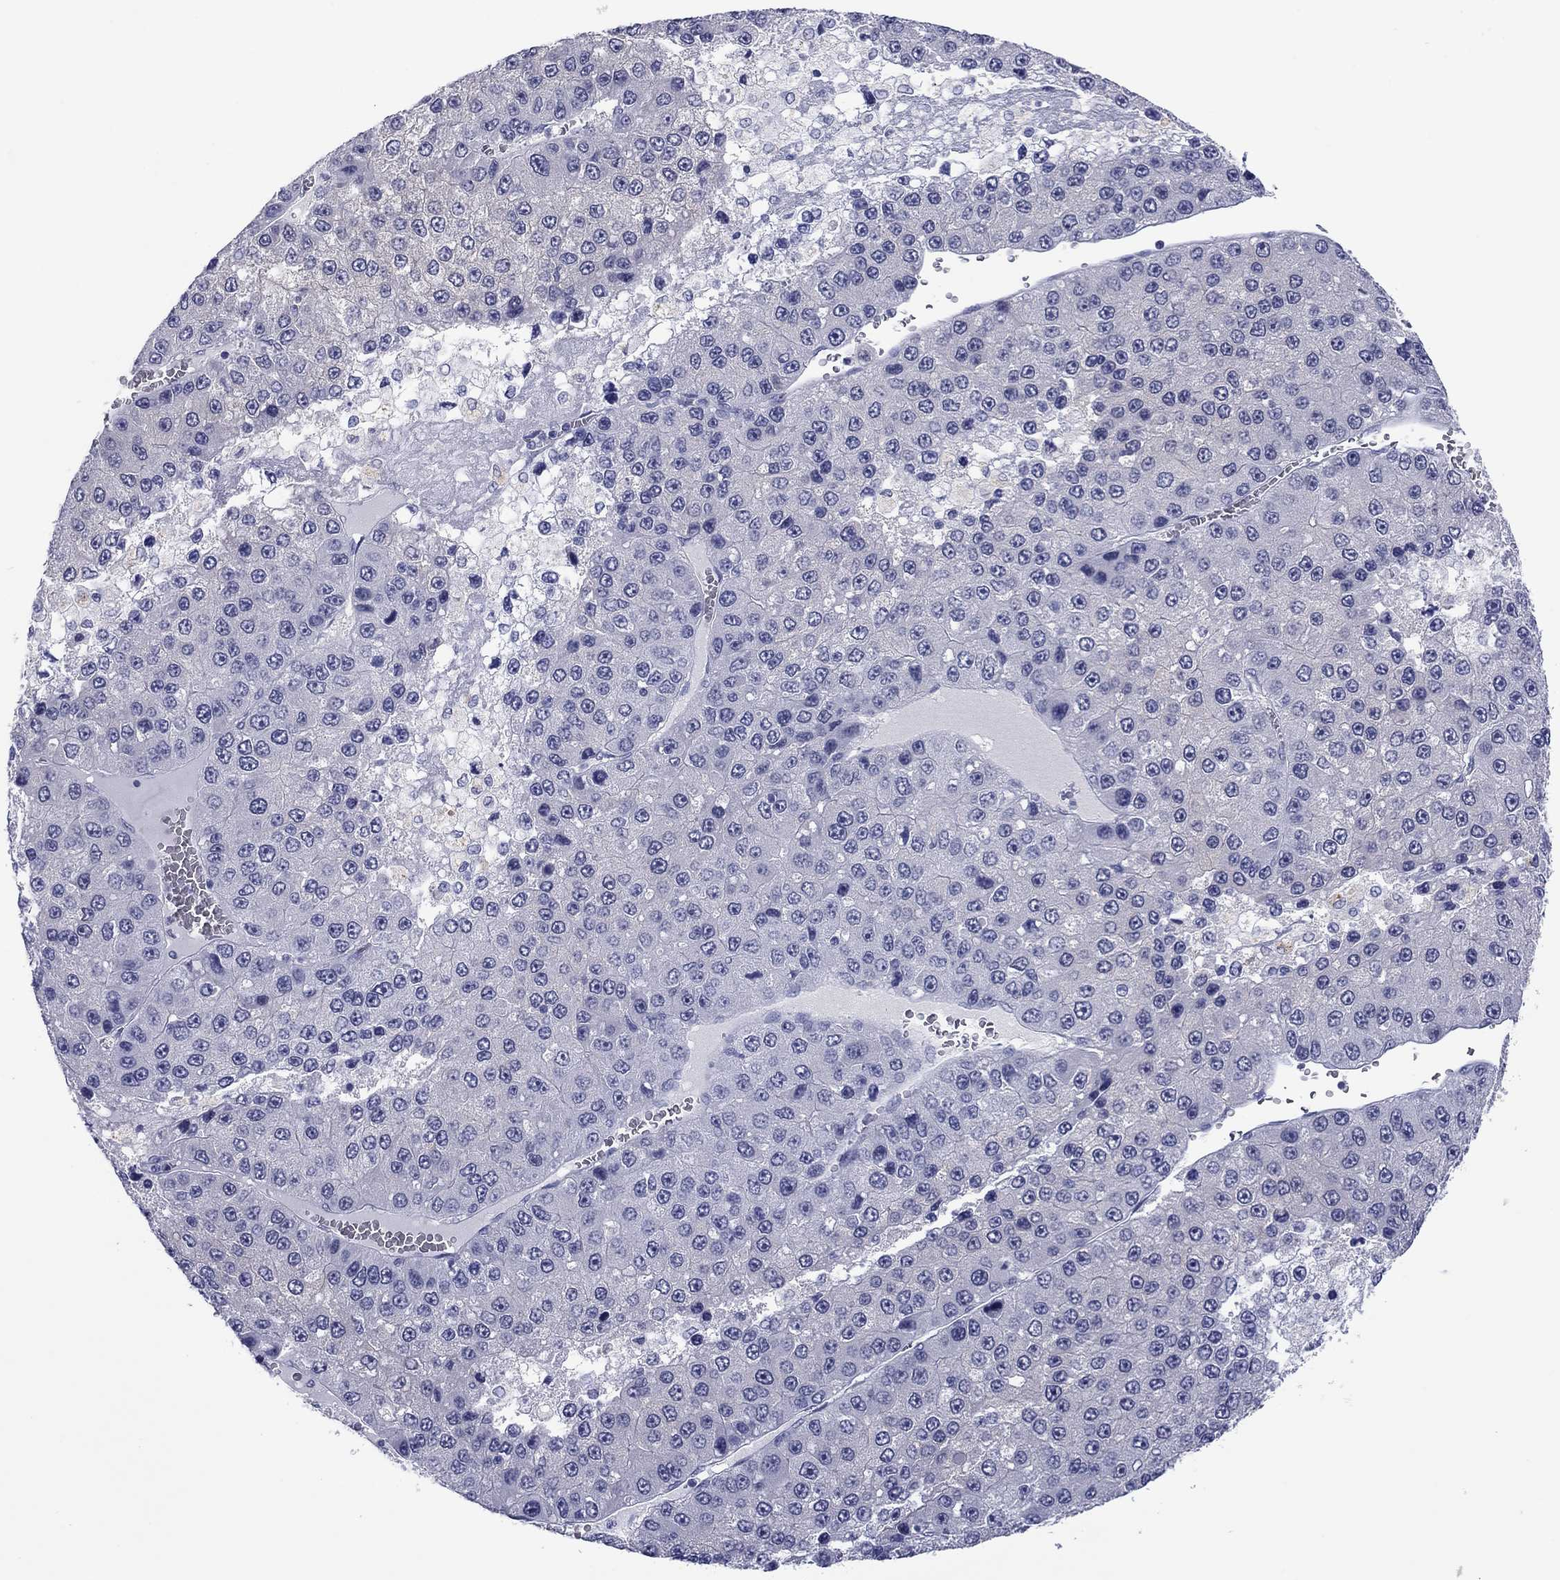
{"staining": {"intensity": "negative", "quantity": "none", "location": "none"}, "tissue": "liver cancer", "cell_type": "Tumor cells", "image_type": "cancer", "snomed": [{"axis": "morphology", "description": "Carcinoma, Hepatocellular, NOS"}, {"axis": "topography", "description": "Liver"}], "caption": "Human liver cancer (hepatocellular carcinoma) stained for a protein using immunohistochemistry exhibits no expression in tumor cells.", "gene": "TCFL5", "patient": {"sex": "female", "age": 73}}